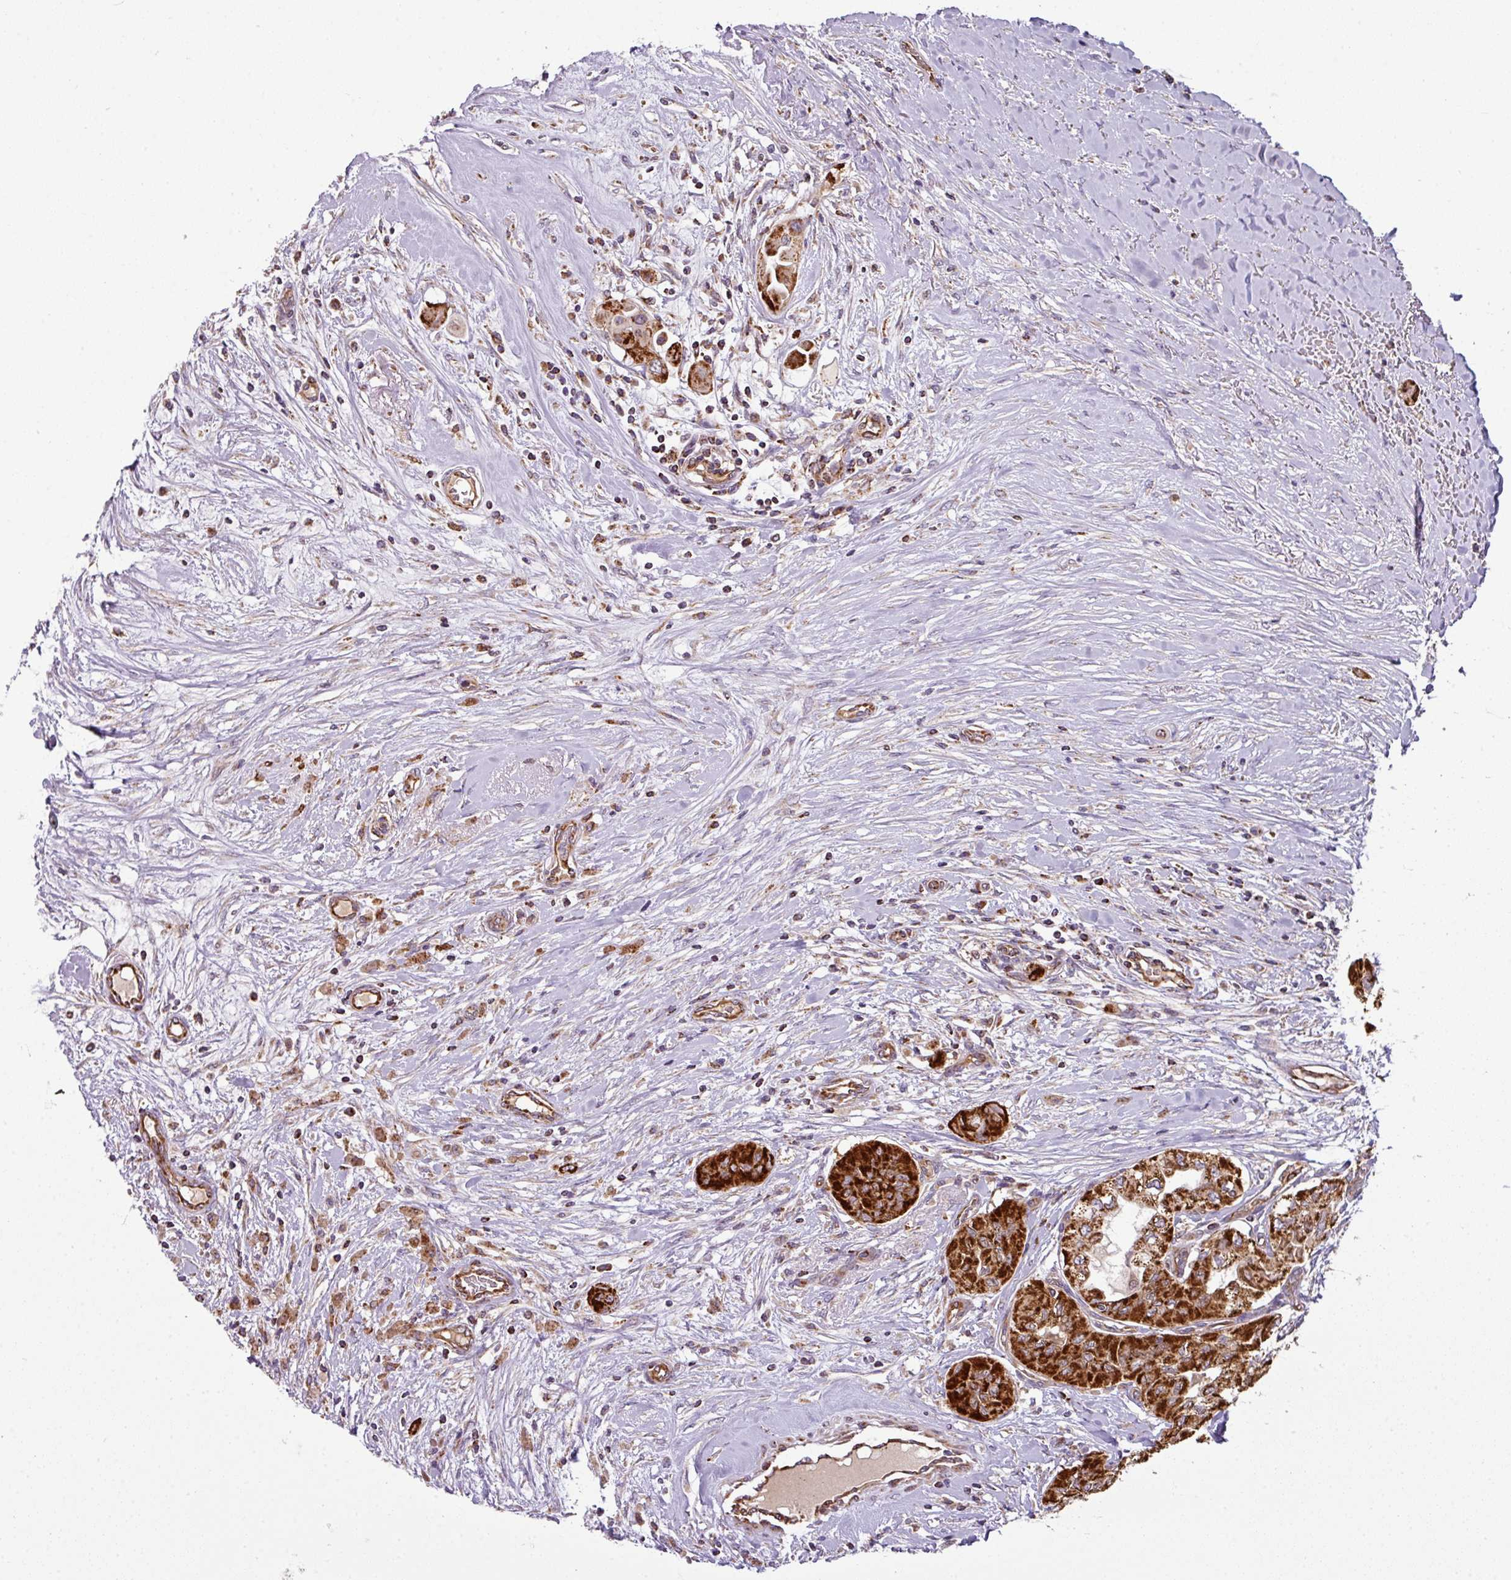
{"staining": {"intensity": "strong", "quantity": ">75%", "location": "cytoplasmic/membranous"}, "tissue": "thyroid cancer", "cell_type": "Tumor cells", "image_type": "cancer", "snomed": [{"axis": "morphology", "description": "Papillary adenocarcinoma, NOS"}, {"axis": "topography", "description": "Thyroid gland"}], "caption": "DAB (3,3'-diaminobenzidine) immunohistochemical staining of human thyroid papillary adenocarcinoma reveals strong cytoplasmic/membranous protein staining in about >75% of tumor cells.", "gene": "PRELID3B", "patient": {"sex": "female", "age": 59}}